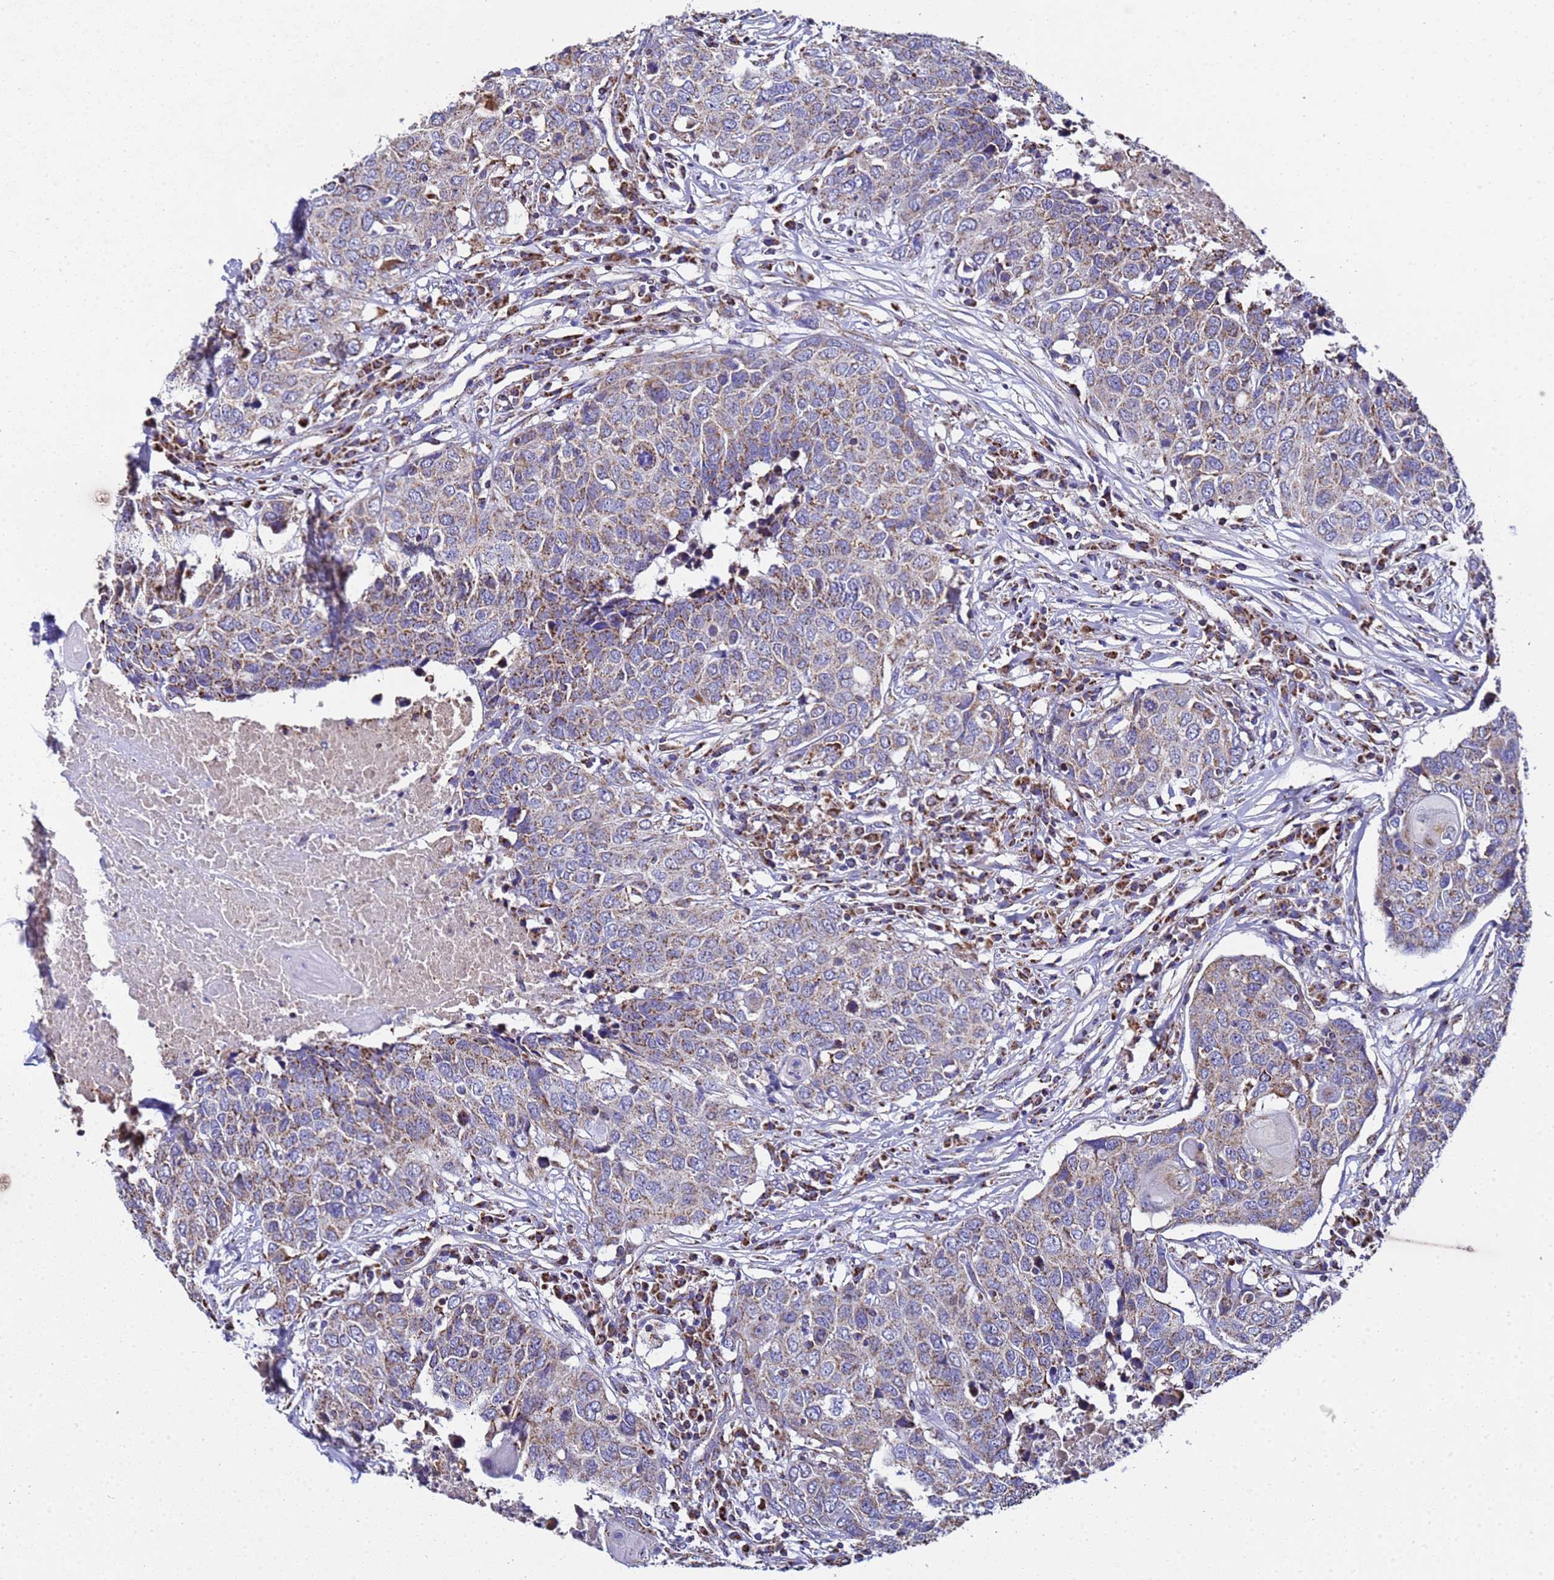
{"staining": {"intensity": "moderate", "quantity": "25%-75%", "location": "cytoplasmic/membranous"}, "tissue": "head and neck cancer", "cell_type": "Tumor cells", "image_type": "cancer", "snomed": [{"axis": "morphology", "description": "Squamous cell carcinoma, NOS"}, {"axis": "topography", "description": "Head-Neck"}], "caption": "A brown stain shows moderate cytoplasmic/membranous positivity of a protein in human head and neck cancer (squamous cell carcinoma) tumor cells. The staining was performed using DAB to visualize the protein expression in brown, while the nuclei were stained in blue with hematoxylin (Magnification: 20x).", "gene": "MRPS12", "patient": {"sex": "male", "age": 66}}